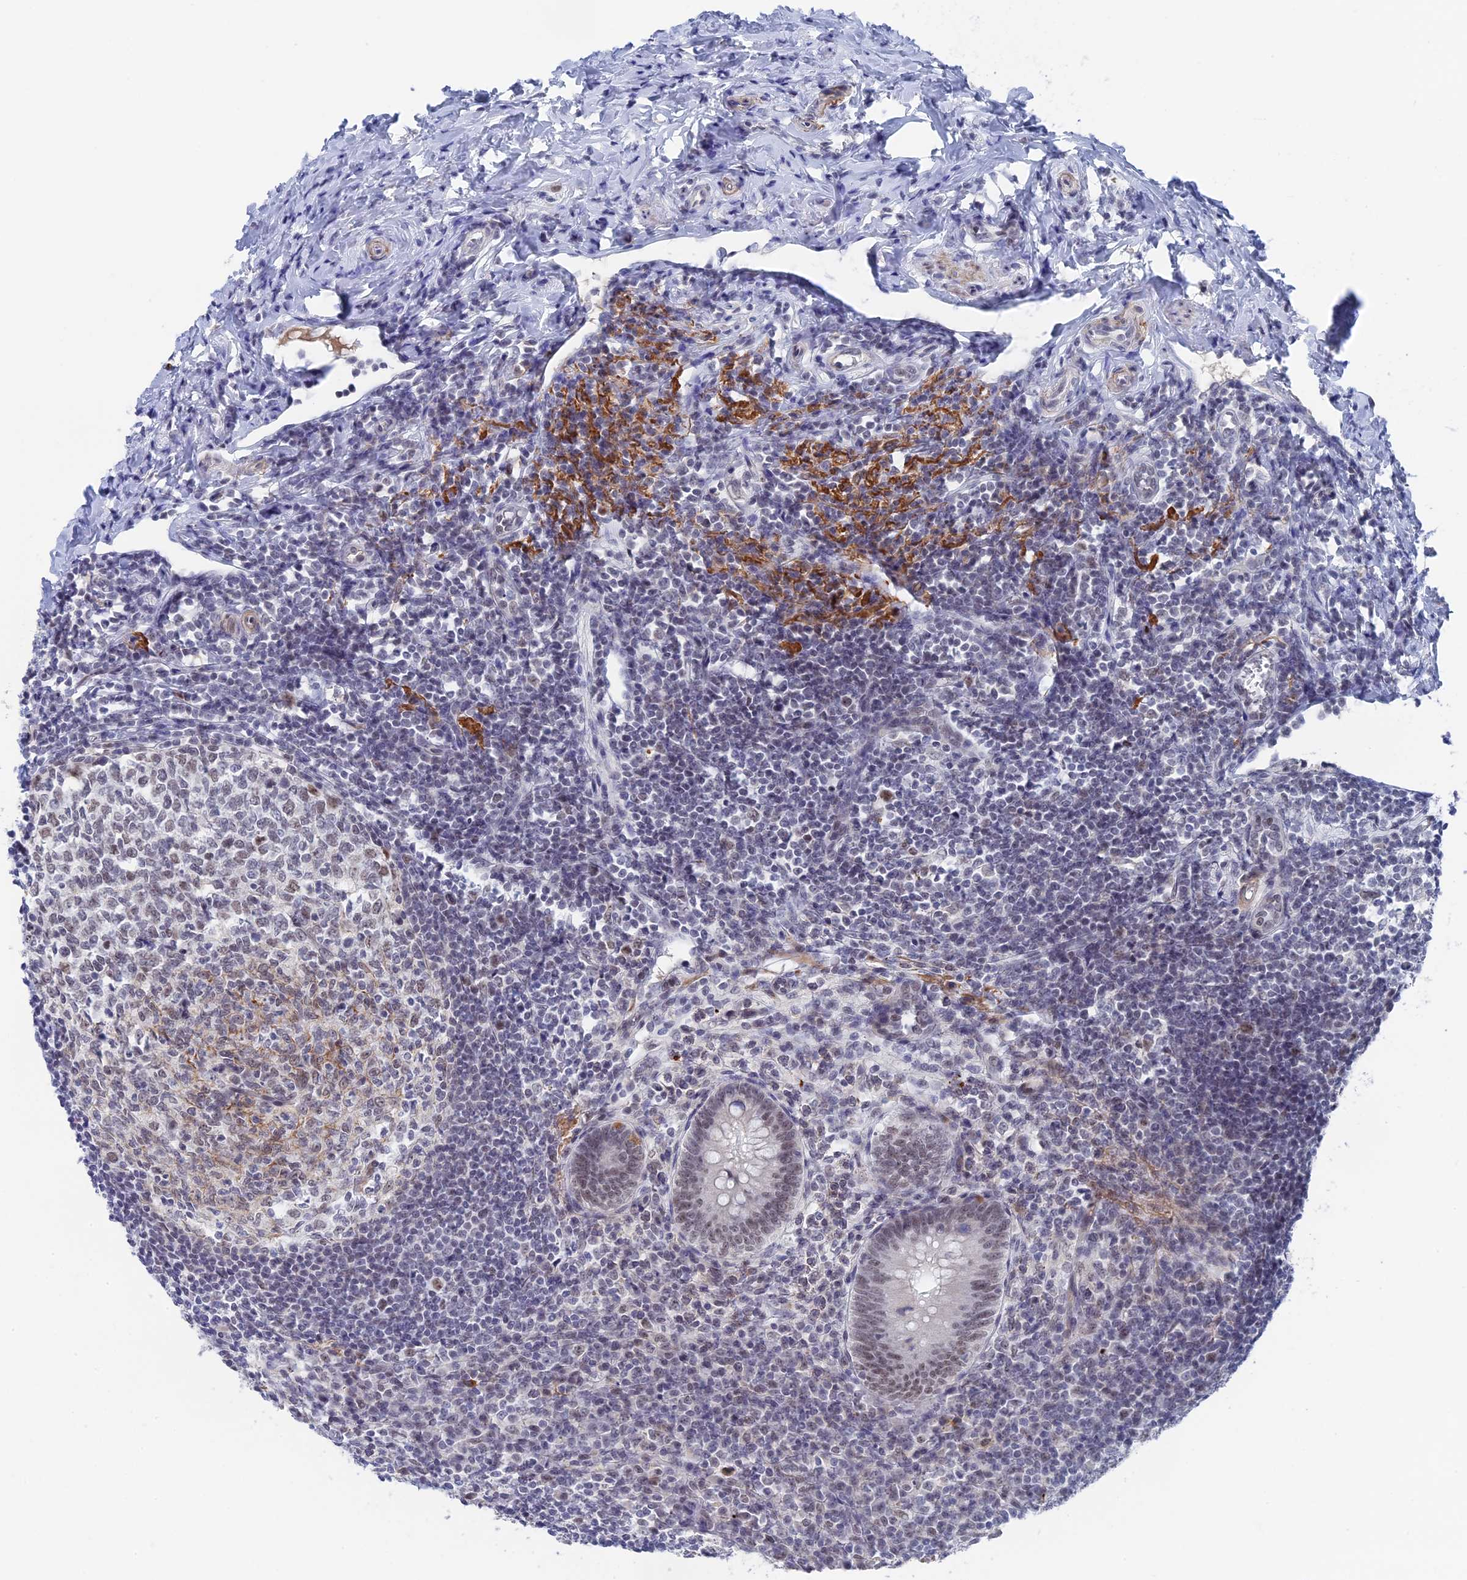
{"staining": {"intensity": "weak", "quantity": "25%-75%", "location": "nuclear"}, "tissue": "appendix", "cell_type": "Glandular cells", "image_type": "normal", "snomed": [{"axis": "morphology", "description": "Normal tissue, NOS"}, {"axis": "topography", "description": "Appendix"}], "caption": "Protein expression analysis of unremarkable human appendix reveals weak nuclear expression in about 25%-75% of glandular cells. The staining was performed using DAB (3,3'-diaminobenzidine), with brown indicating positive protein expression. Nuclei are stained blue with hematoxylin.", "gene": "BRD2", "patient": {"sex": "female", "age": 33}}